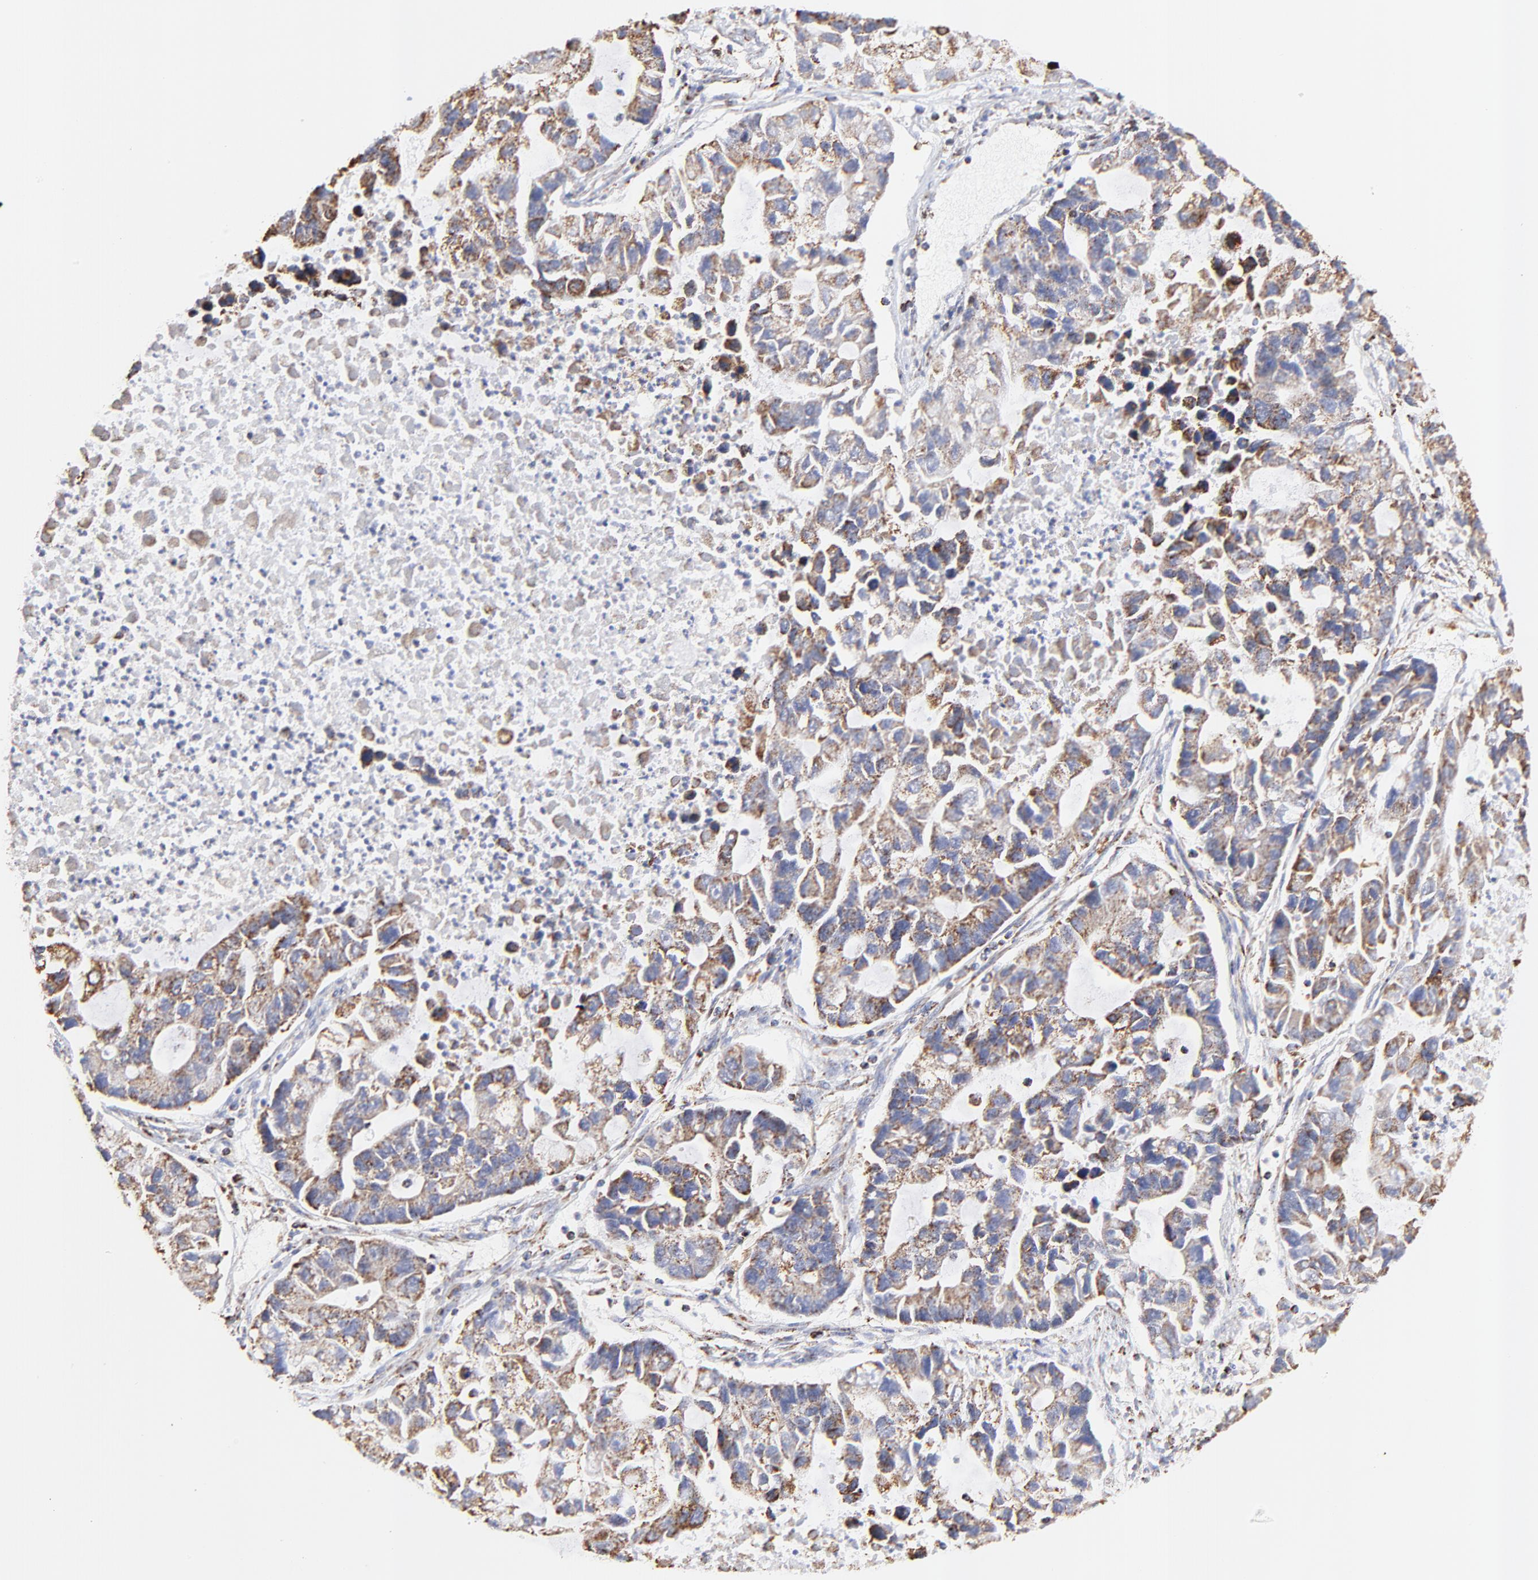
{"staining": {"intensity": "strong", "quantity": ">75%", "location": "cytoplasmic/membranous"}, "tissue": "lung cancer", "cell_type": "Tumor cells", "image_type": "cancer", "snomed": [{"axis": "morphology", "description": "Adenocarcinoma, NOS"}, {"axis": "topography", "description": "Lung"}], "caption": "Immunohistochemical staining of human adenocarcinoma (lung) demonstrates high levels of strong cytoplasmic/membranous protein positivity in about >75% of tumor cells. (IHC, brightfield microscopy, high magnification).", "gene": "COX4I1", "patient": {"sex": "female", "age": 51}}